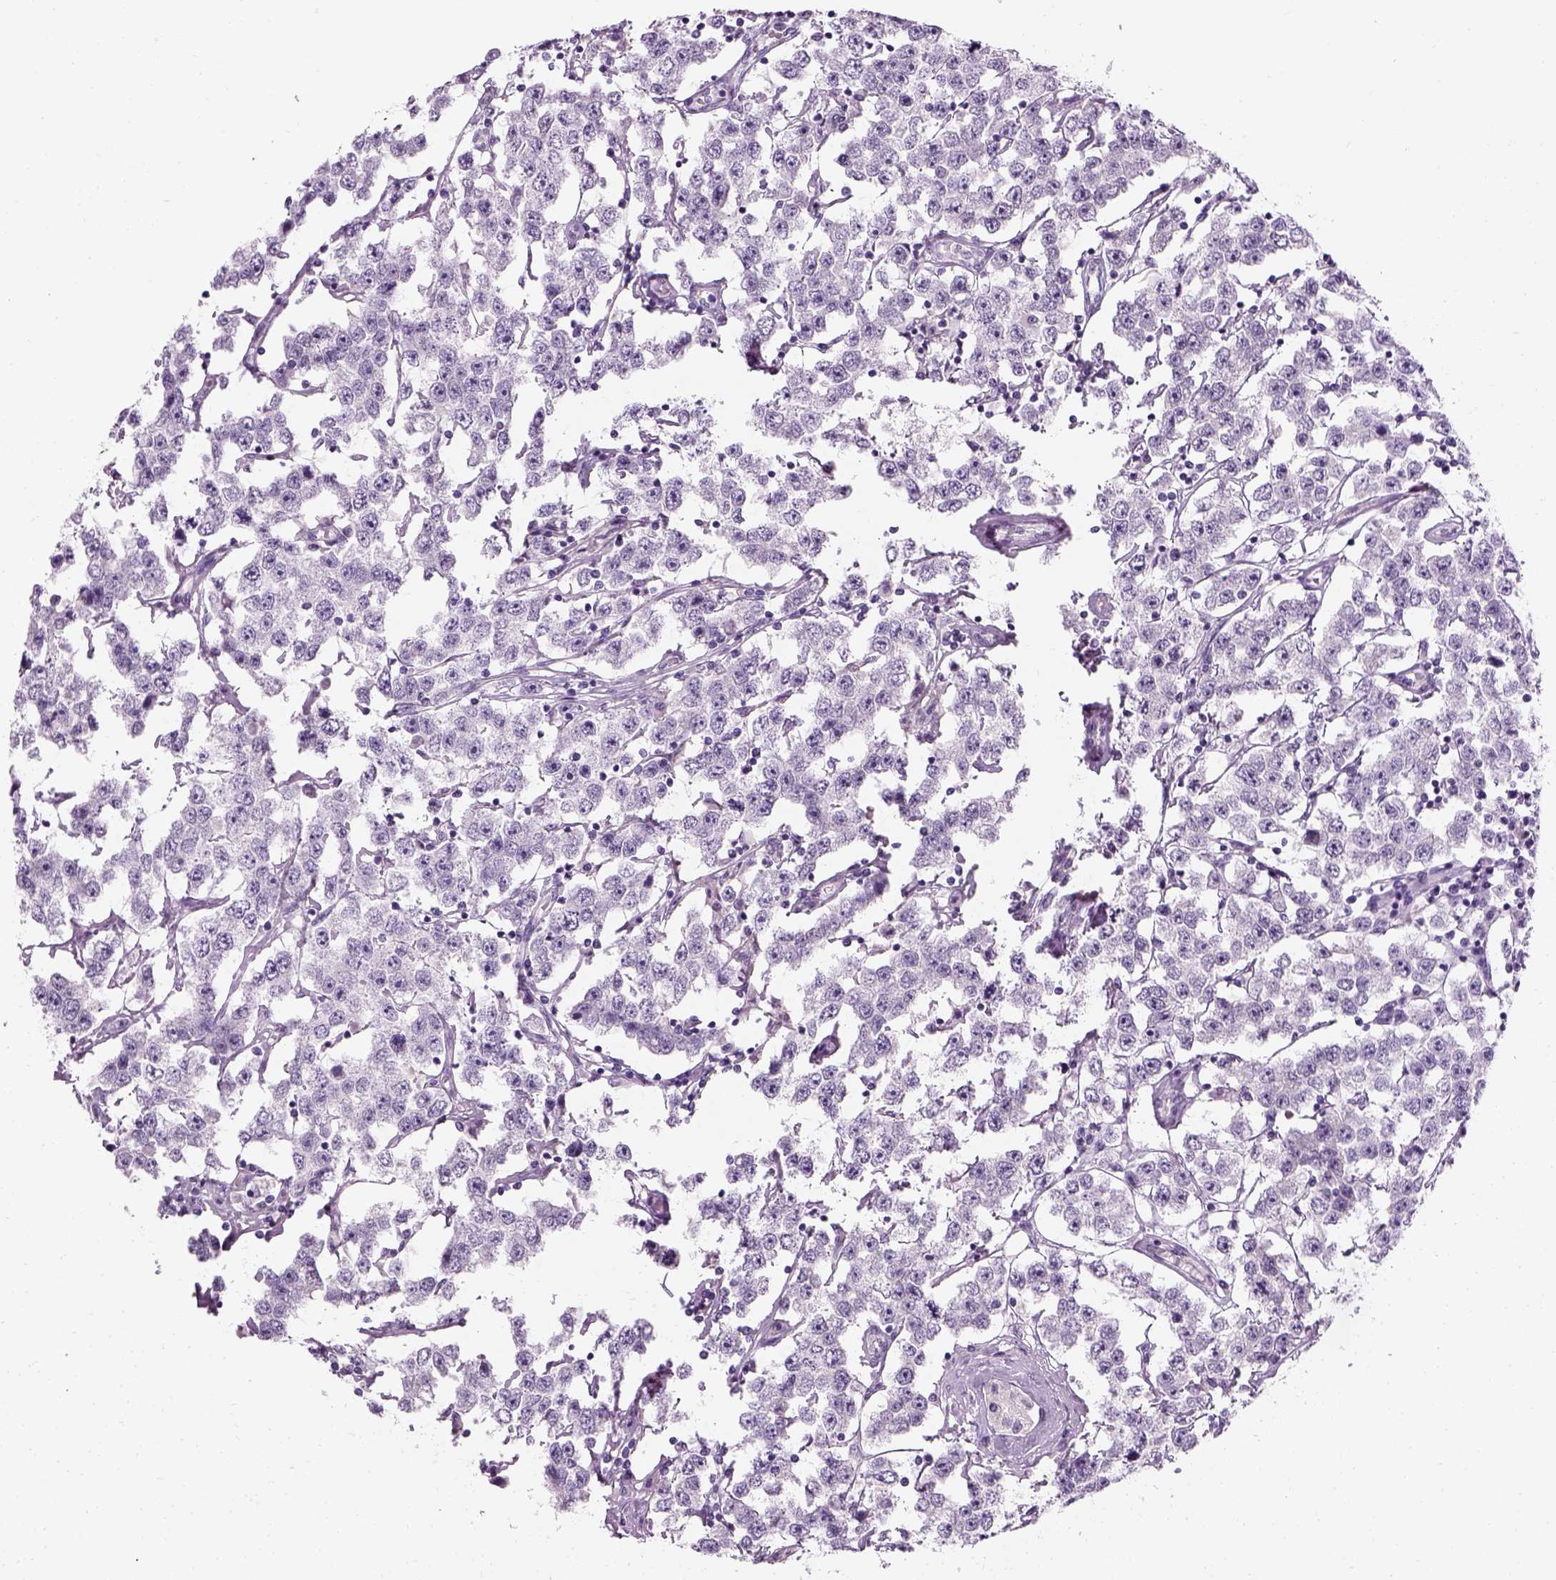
{"staining": {"intensity": "negative", "quantity": "none", "location": "none"}, "tissue": "testis cancer", "cell_type": "Tumor cells", "image_type": "cancer", "snomed": [{"axis": "morphology", "description": "Seminoma, NOS"}, {"axis": "topography", "description": "Testis"}], "caption": "High power microscopy micrograph of an immunohistochemistry histopathology image of seminoma (testis), revealing no significant expression in tumor cells.", "gene": "TH", "patient": {"sex": "male", "age": 52}}